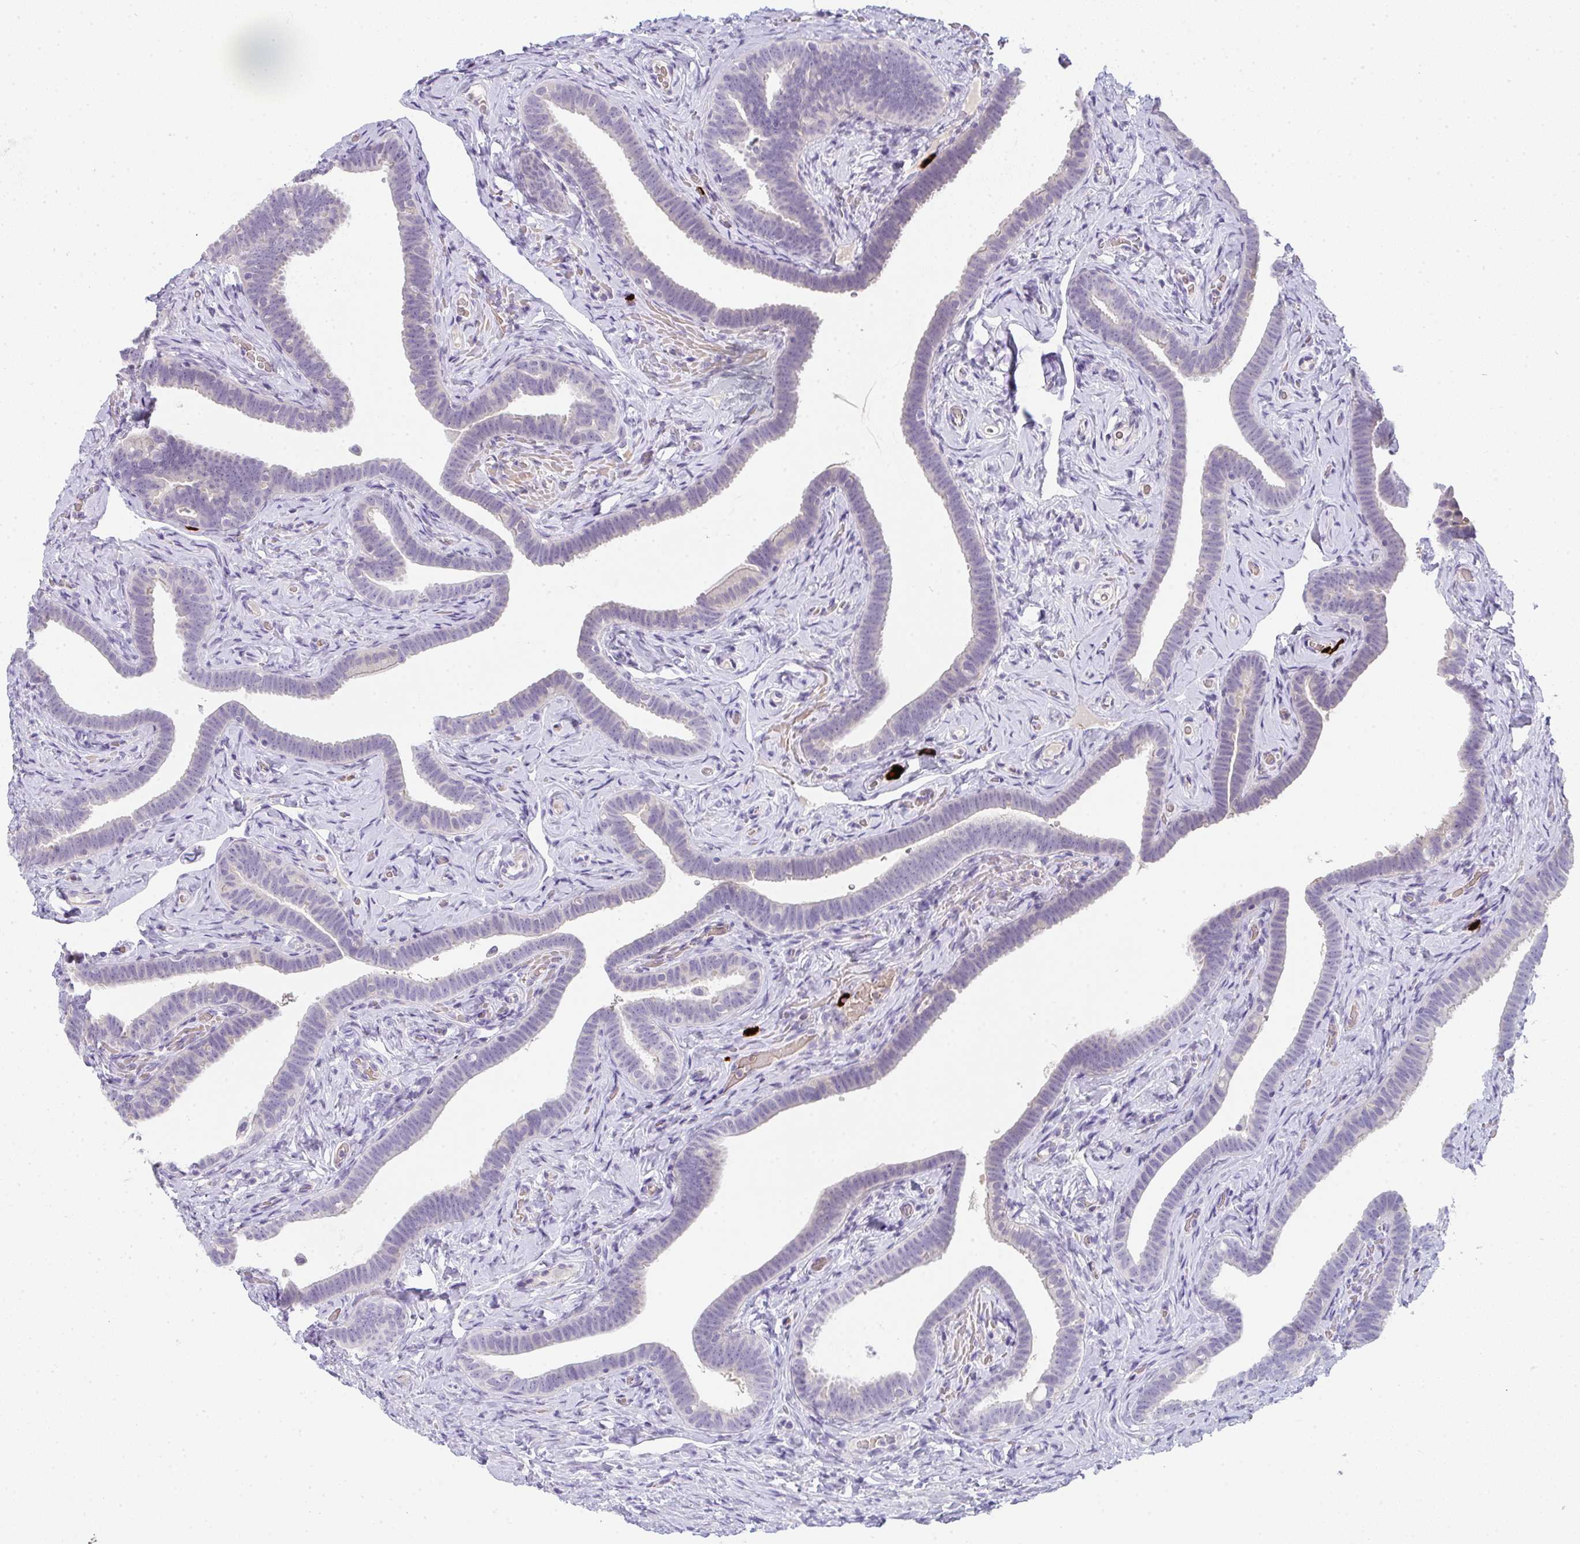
{"staining": {"intensity": "negative", "quantity": "none", "location": "none"}, "tissue": "fallopian tube", "cell_type": "Glandular cells", "image_type": "normal", "snomed": [{"axis": "morphology", "description": "Normal tissue, NOS"}, {"axis": "topography", "description": "Fallopian tube"}], "caption": "Immunohistochemistry micrograph of benign fallopian tube stained for a protein (brown), which shows no expression in glandular cells.", "gene": "CACNA1S", "patient": {"sex": "female", "age": 69}}